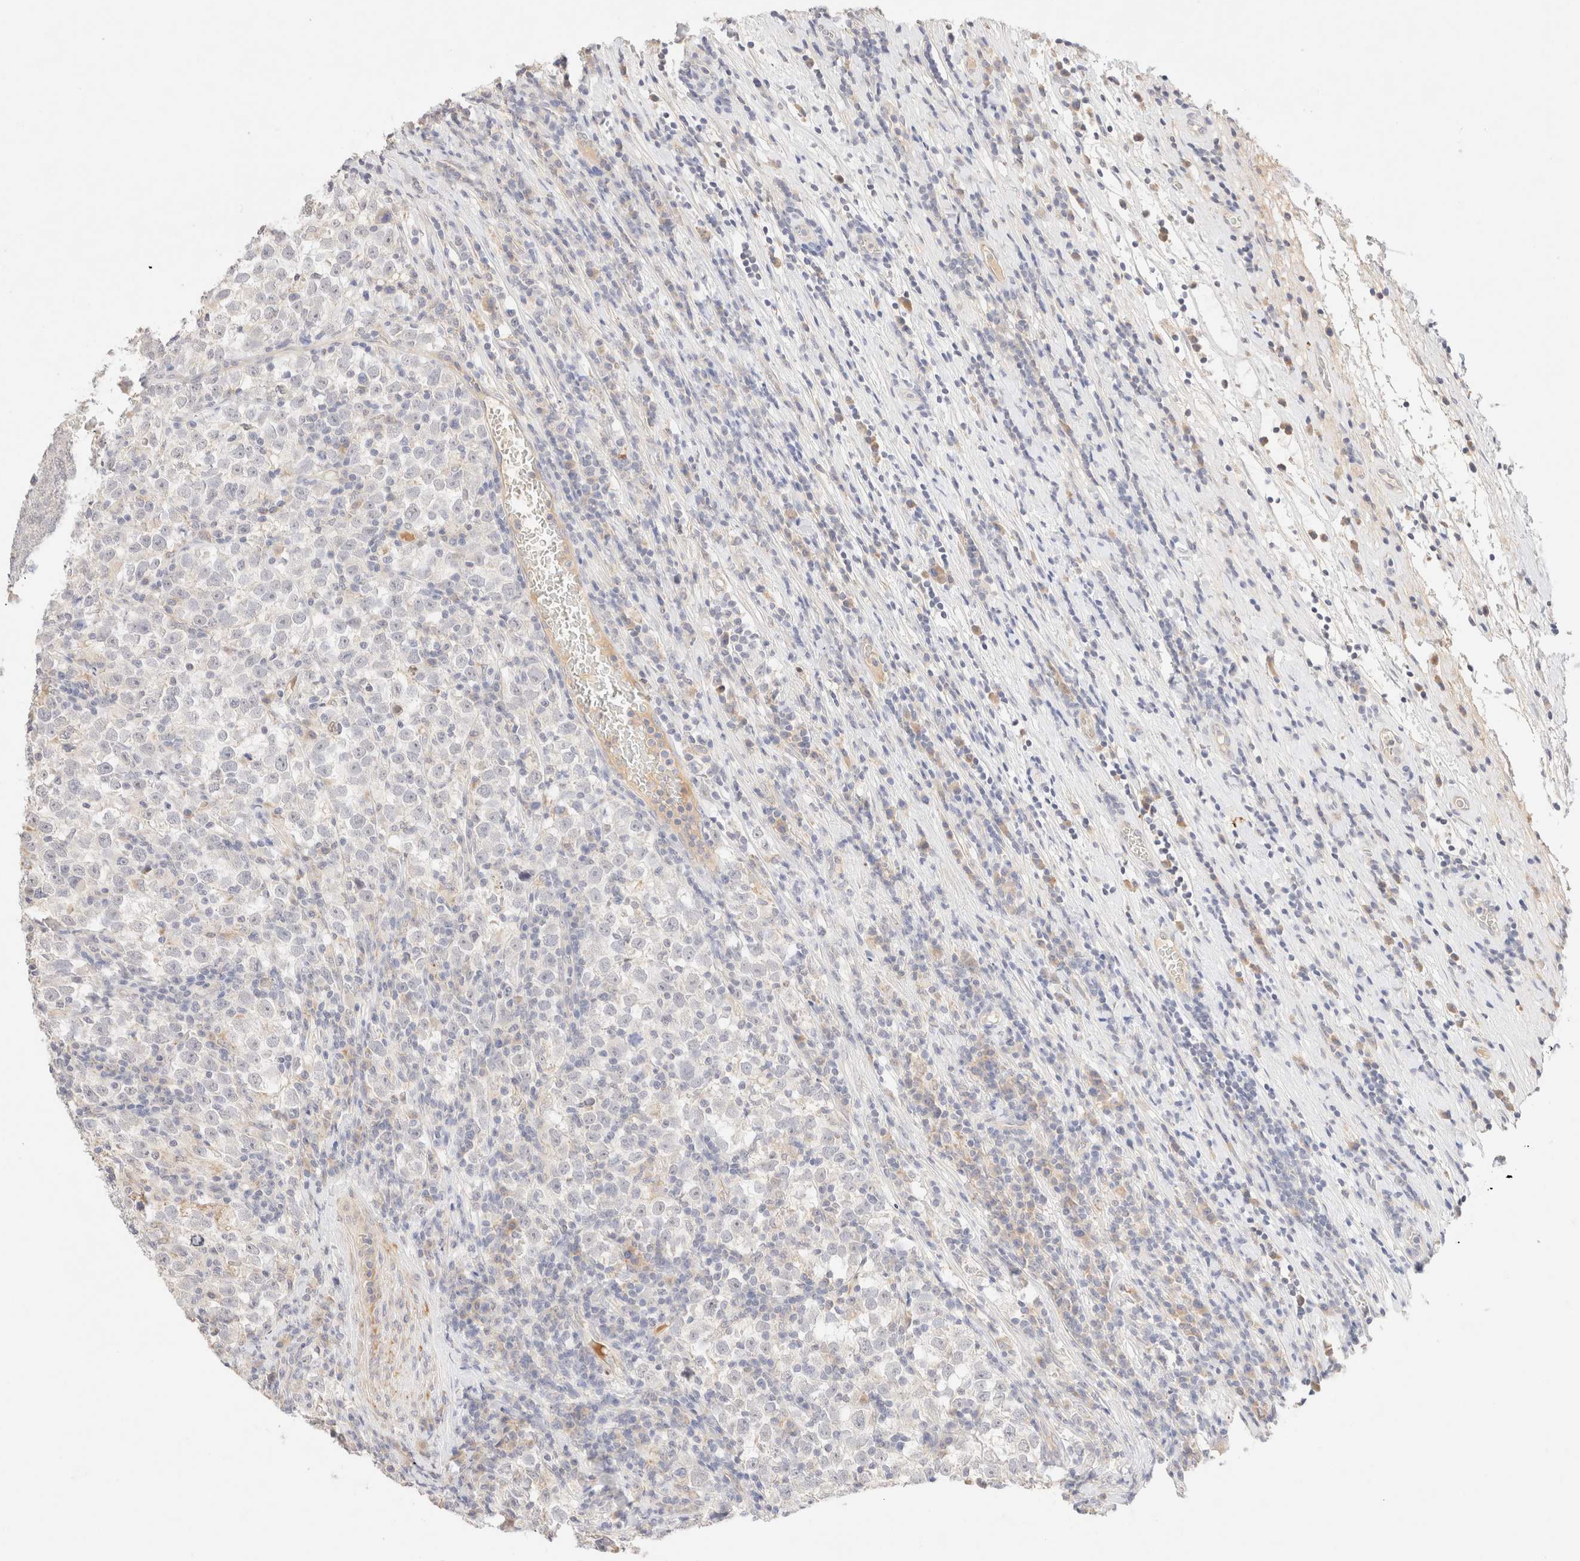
{"staining": {"intensity": "negative", "quantity": "none", "location": "none"}, "tissue": "testis cancer", "cell_type": "Tumor cells", "image_type": "cancer", "snomed": [{"axis": "morphology", "description": "Normal tissue, NOS"}, {"axis": "morphology", "description": "Seminoma, NOS"}, {"axis": "topography", "description": "Testis"}], "caption": "DAB (3,3'-diaminobenzidine) immunohistochemical staining of testis seminoma shows no significant staining in tumor cells.", "gene": "SNTB1", "patient": {"sex": "male", "age": 43}}